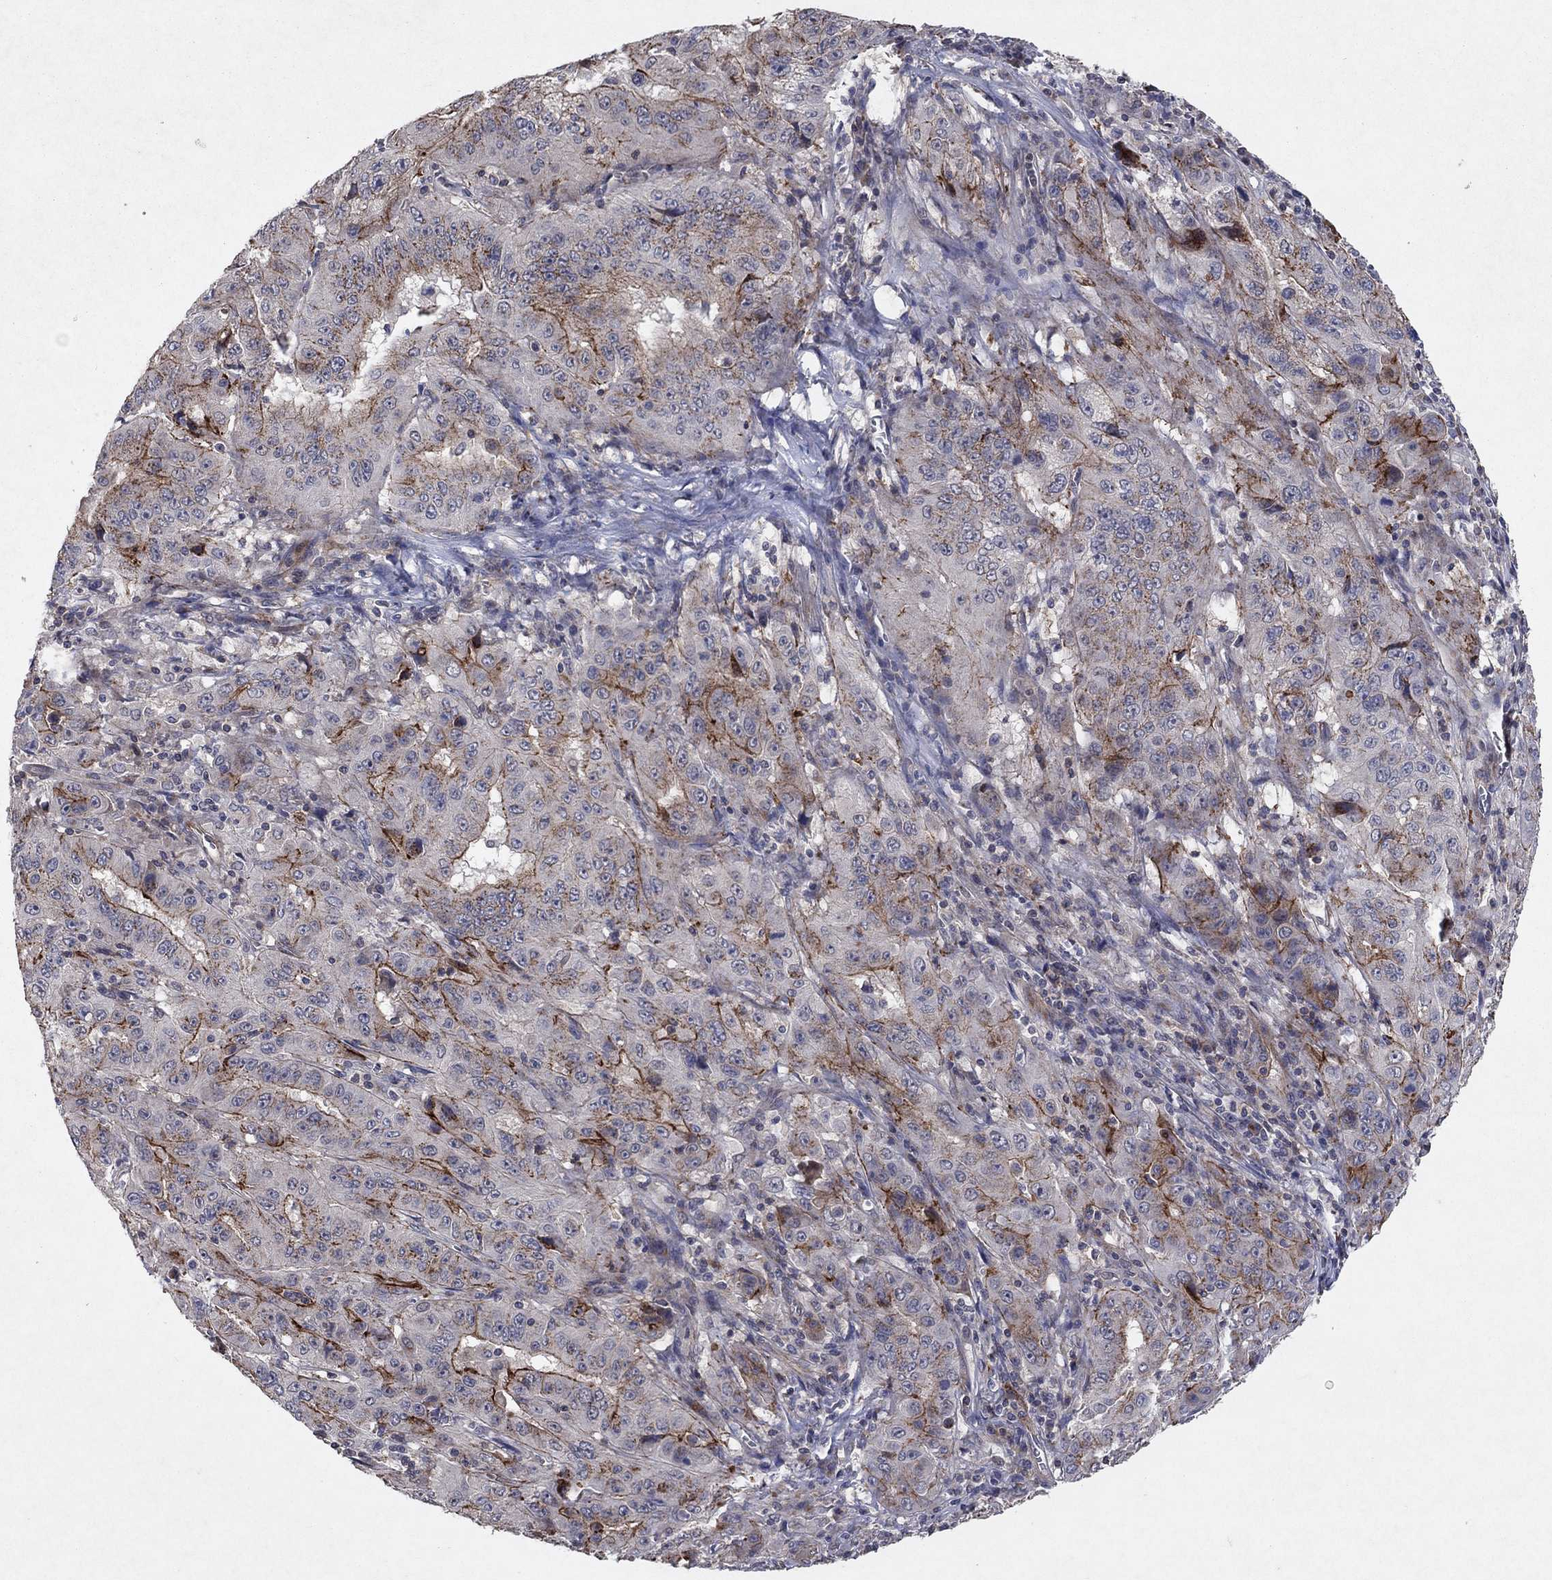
{"staining": {"intensity": "strong", "quantity": "25%-75%", "location": "cytoplasmic/membranous"}, "tissue": "pancreatic cancer", "cell_type": "Tumor cells", "image_type": "cancer", "snomed": [{"axis": "morphology", "description": "Adenocarcinoma, NOS"}, {"axis": "topography", "description": "Pancreas"}], "caption": "An image of human adenocarcinoma (pancreatic) stained for a protein reveals strong cytoplasmic/membranous brown staining in tumor cells.", "gene": "FRG1", "patient": {"sex": "male", "age": 63}}